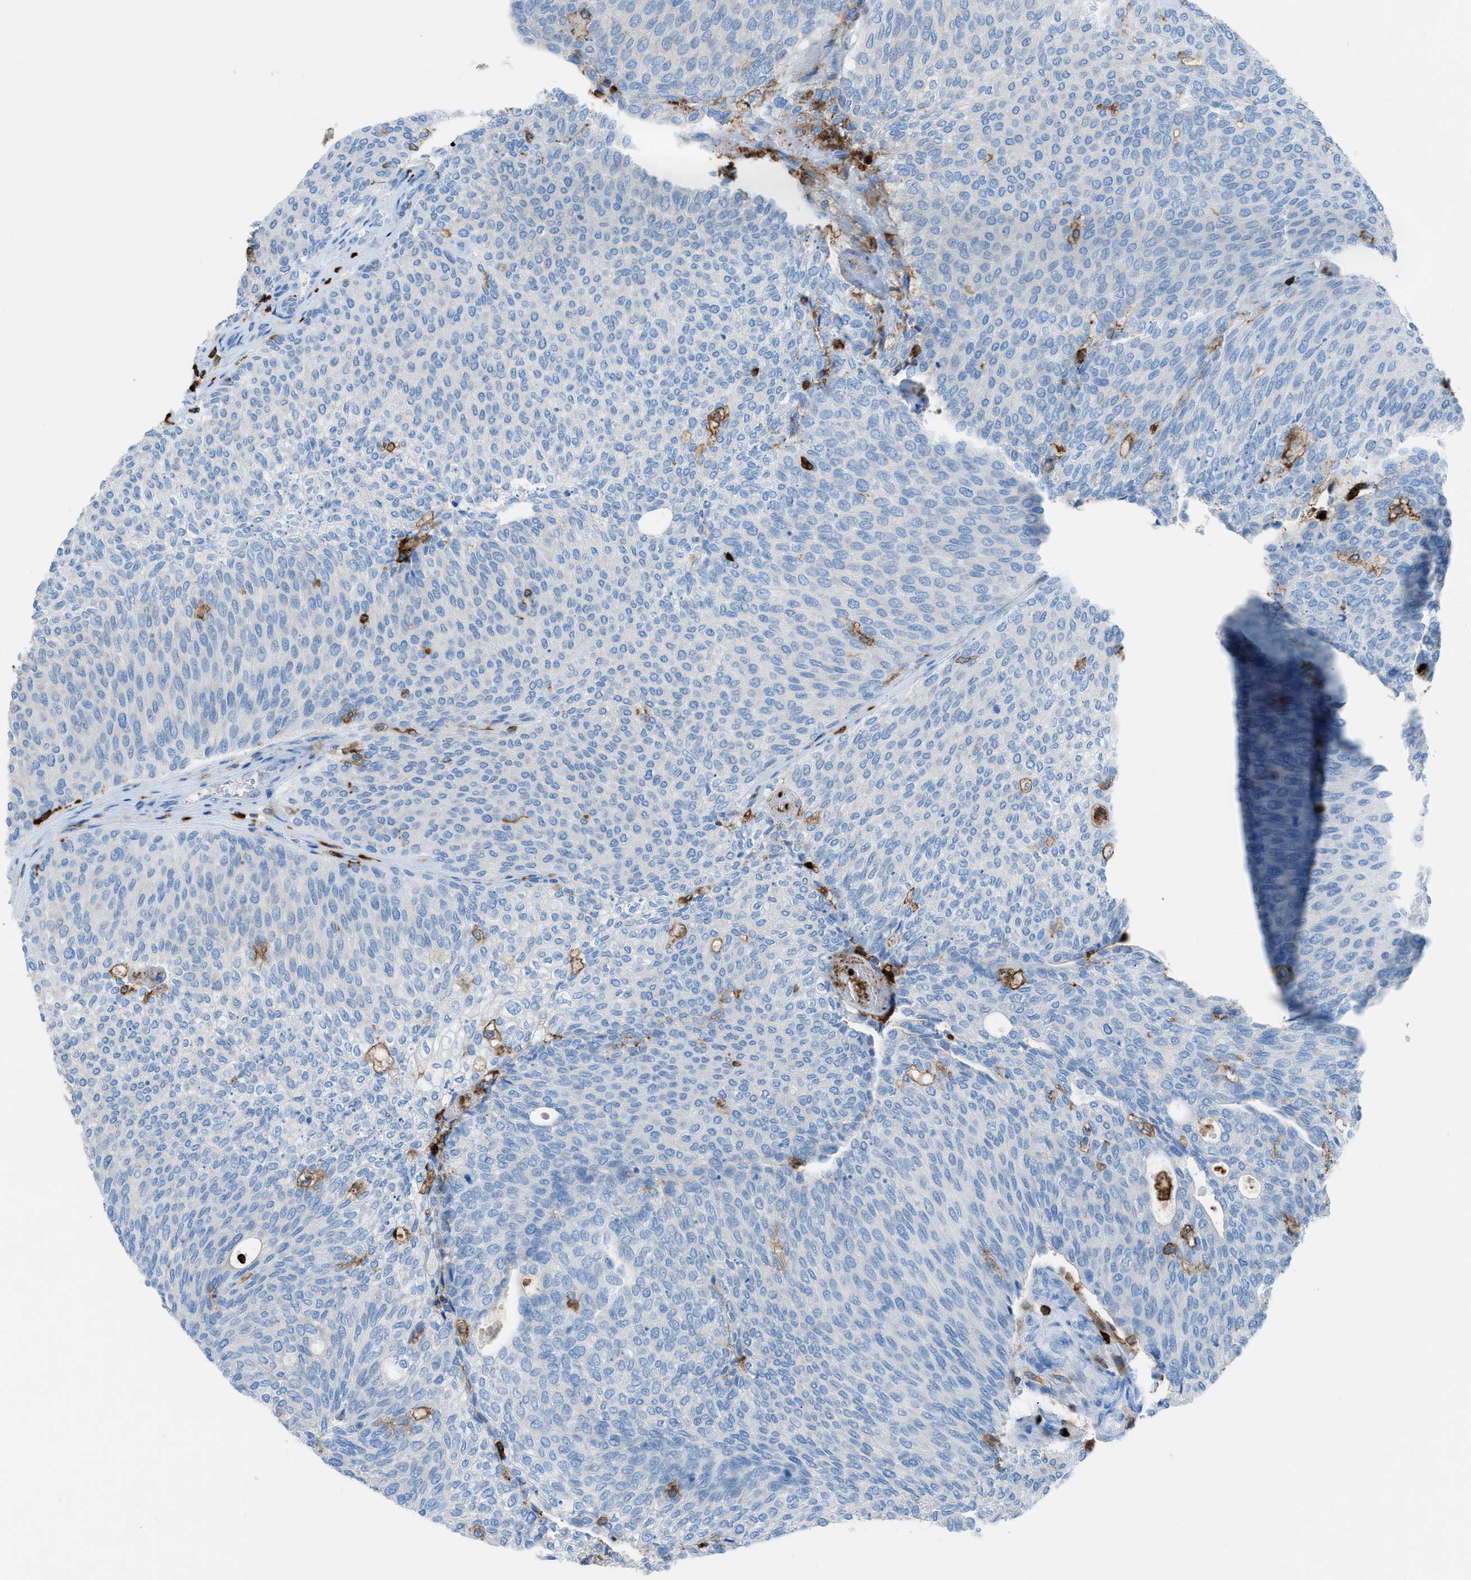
{"staining": {"intensity": "negative", "quantity": "none", "location": "none"}, "tissue": "urothelial cancer", "cell_type": "Tumor cells", "image_type": "cancer", "snomed": [{"axis": "morphology", "description": "Urothelial carcinoma, Low grade"}, {"axis": "topography", "description": "Urinary bladder"}], "caption": "Immunohistochemical staining of low-grade urothelial carcinoma shows no significant expression in tumor cells. Nuclei are stained in blue.", "gene": "ITGB2", "patient": {"sex": "female", "age": 79}}